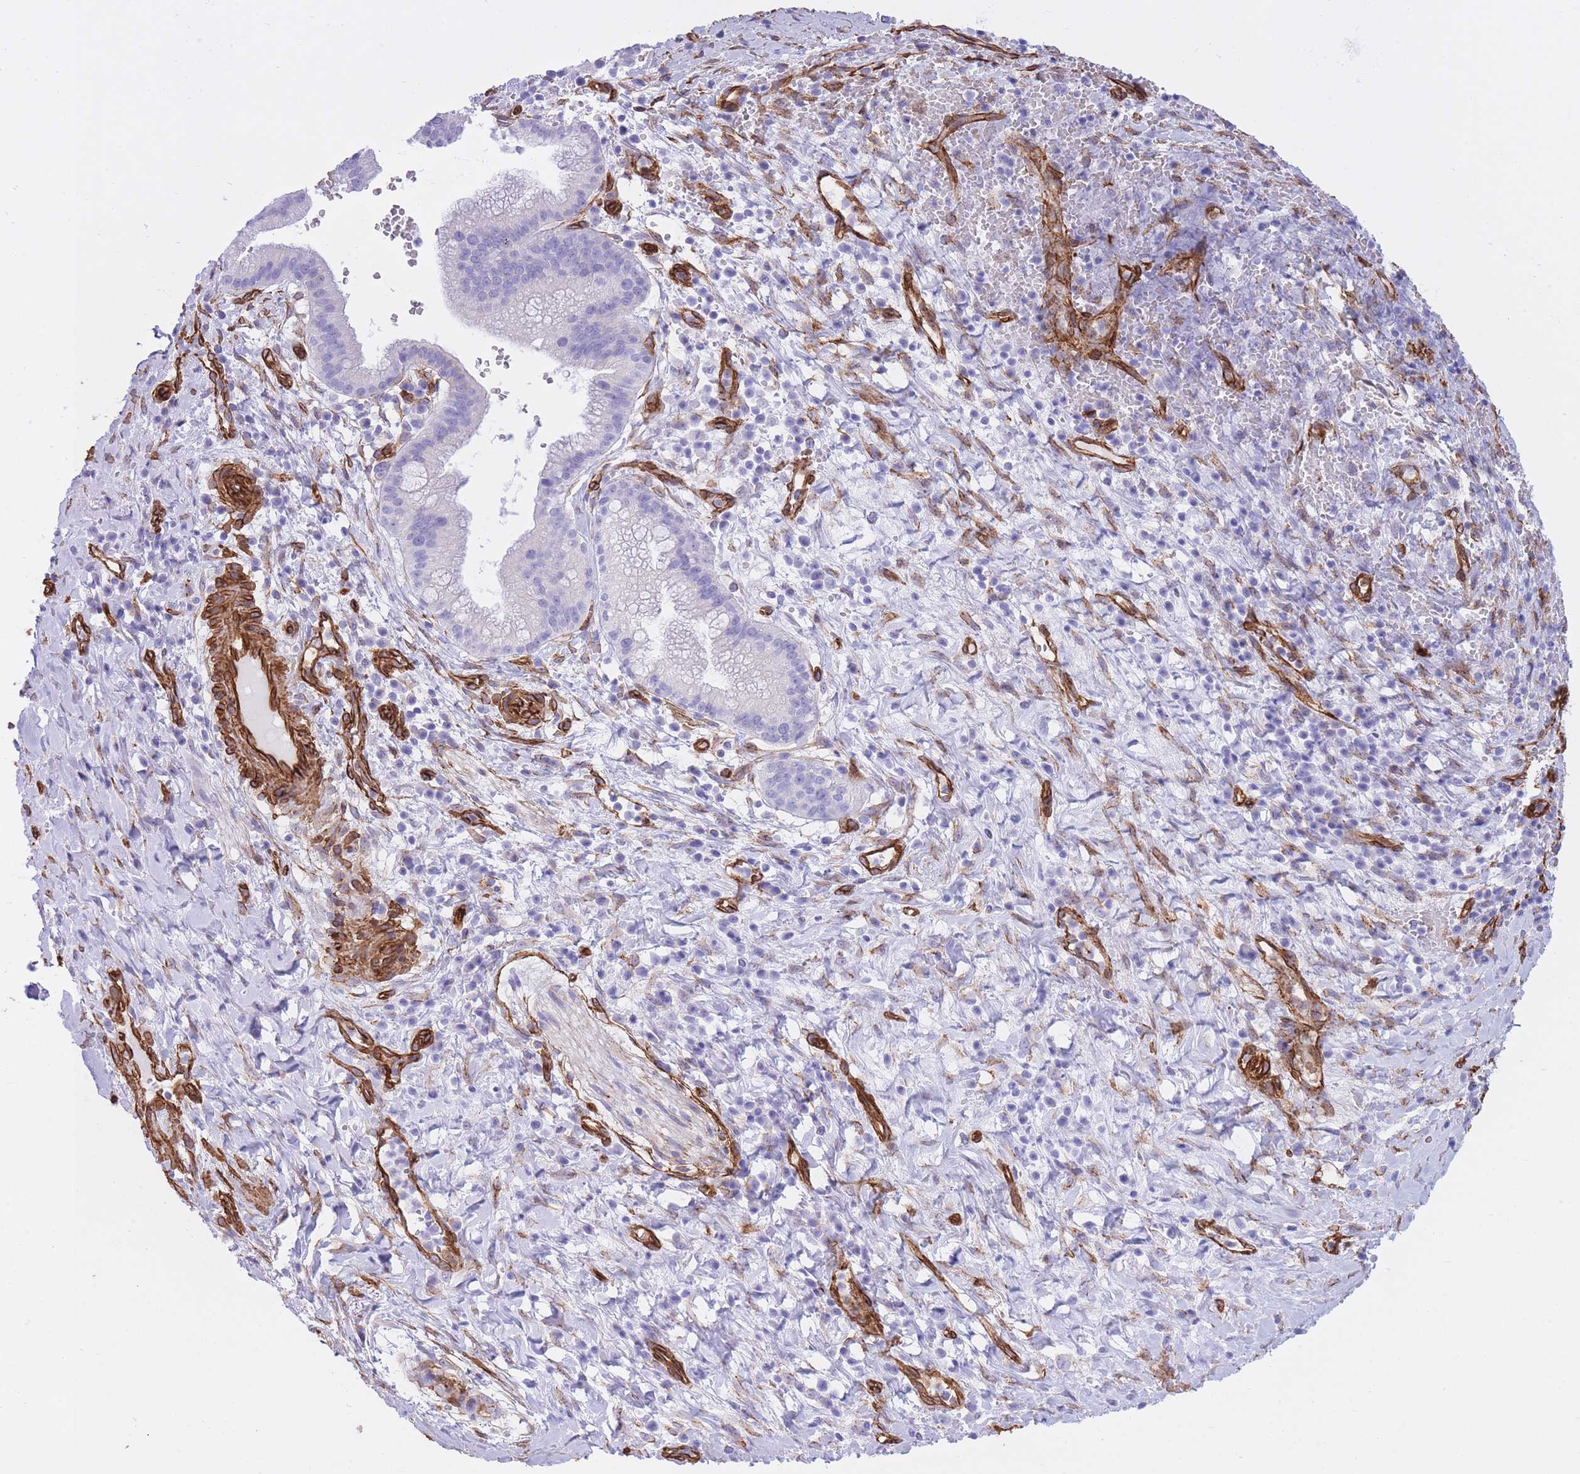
{"staining": {"intensity": "negative", "quantity": "none", "location": "none"}, "tissue": "pancreatic cancer", "cell_type": "Tumor cells", "image_type": "cancer", "snomed": [{"axis": "morphology", "description": "Adenocarcinoma, NOS"}, {"axis": "topography", "description": "Pancreas"}], "caption": "High magnification brightfield microscopy of pancreatic cancer (adenocarcinoma) stained with DAB (3,3'-diaminobenzidine) (brown) and counterstained with hematoxylin (blue): tumor cells show no significant expression.", "gene": "CAVIN1", "patient": {"sex": "male", "age": 72}}